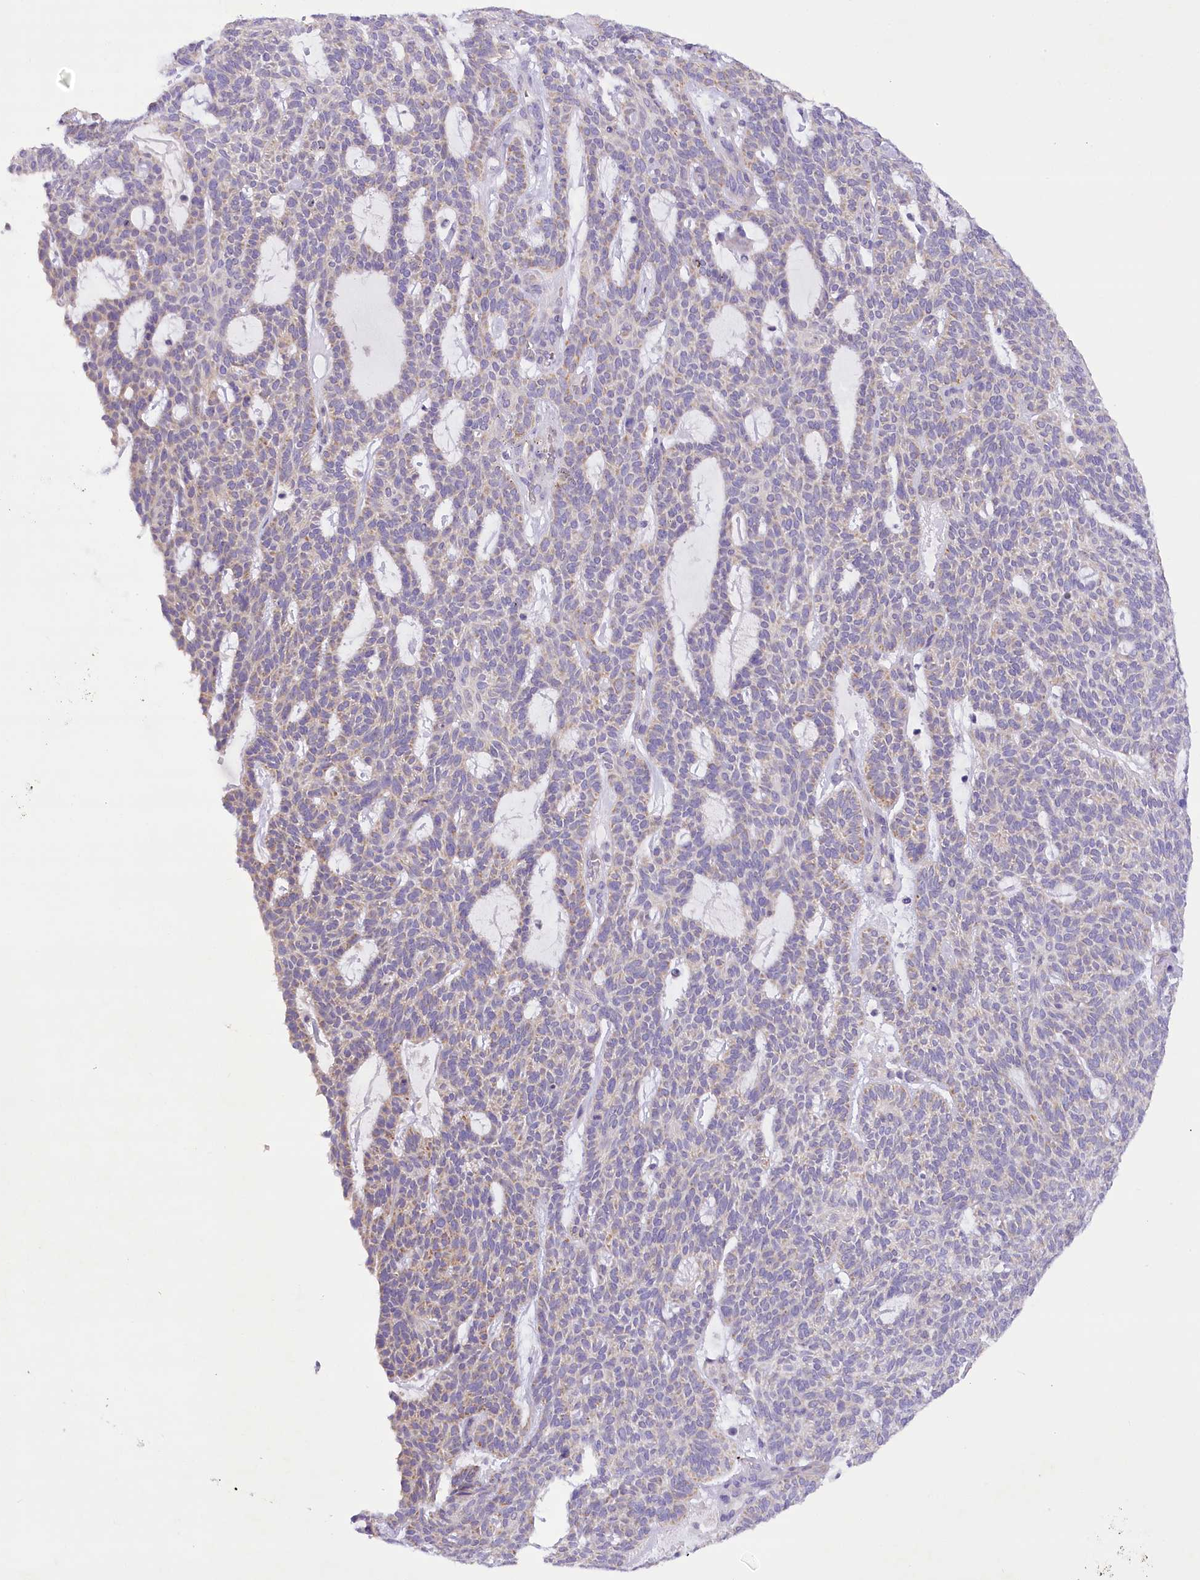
{"staining": {"intensity": "negative", "quantity": "none", "location": "none"}, "tissue": "skin cancer", "cell_type": "Tumor cells", "image_type": "cancer", "snomed": [{"axis": "morphology", "description": "Squamous cell carcinoma, NOS"}, {"axis": "topography", "description": "Skin"}], "caption": "Human skin cancer stained for a protein using immunohistochemistry exhibits no staining in tumor cells.", "gene": "DCUN1D1", "patient": {"sex": "female", "age": 90}}